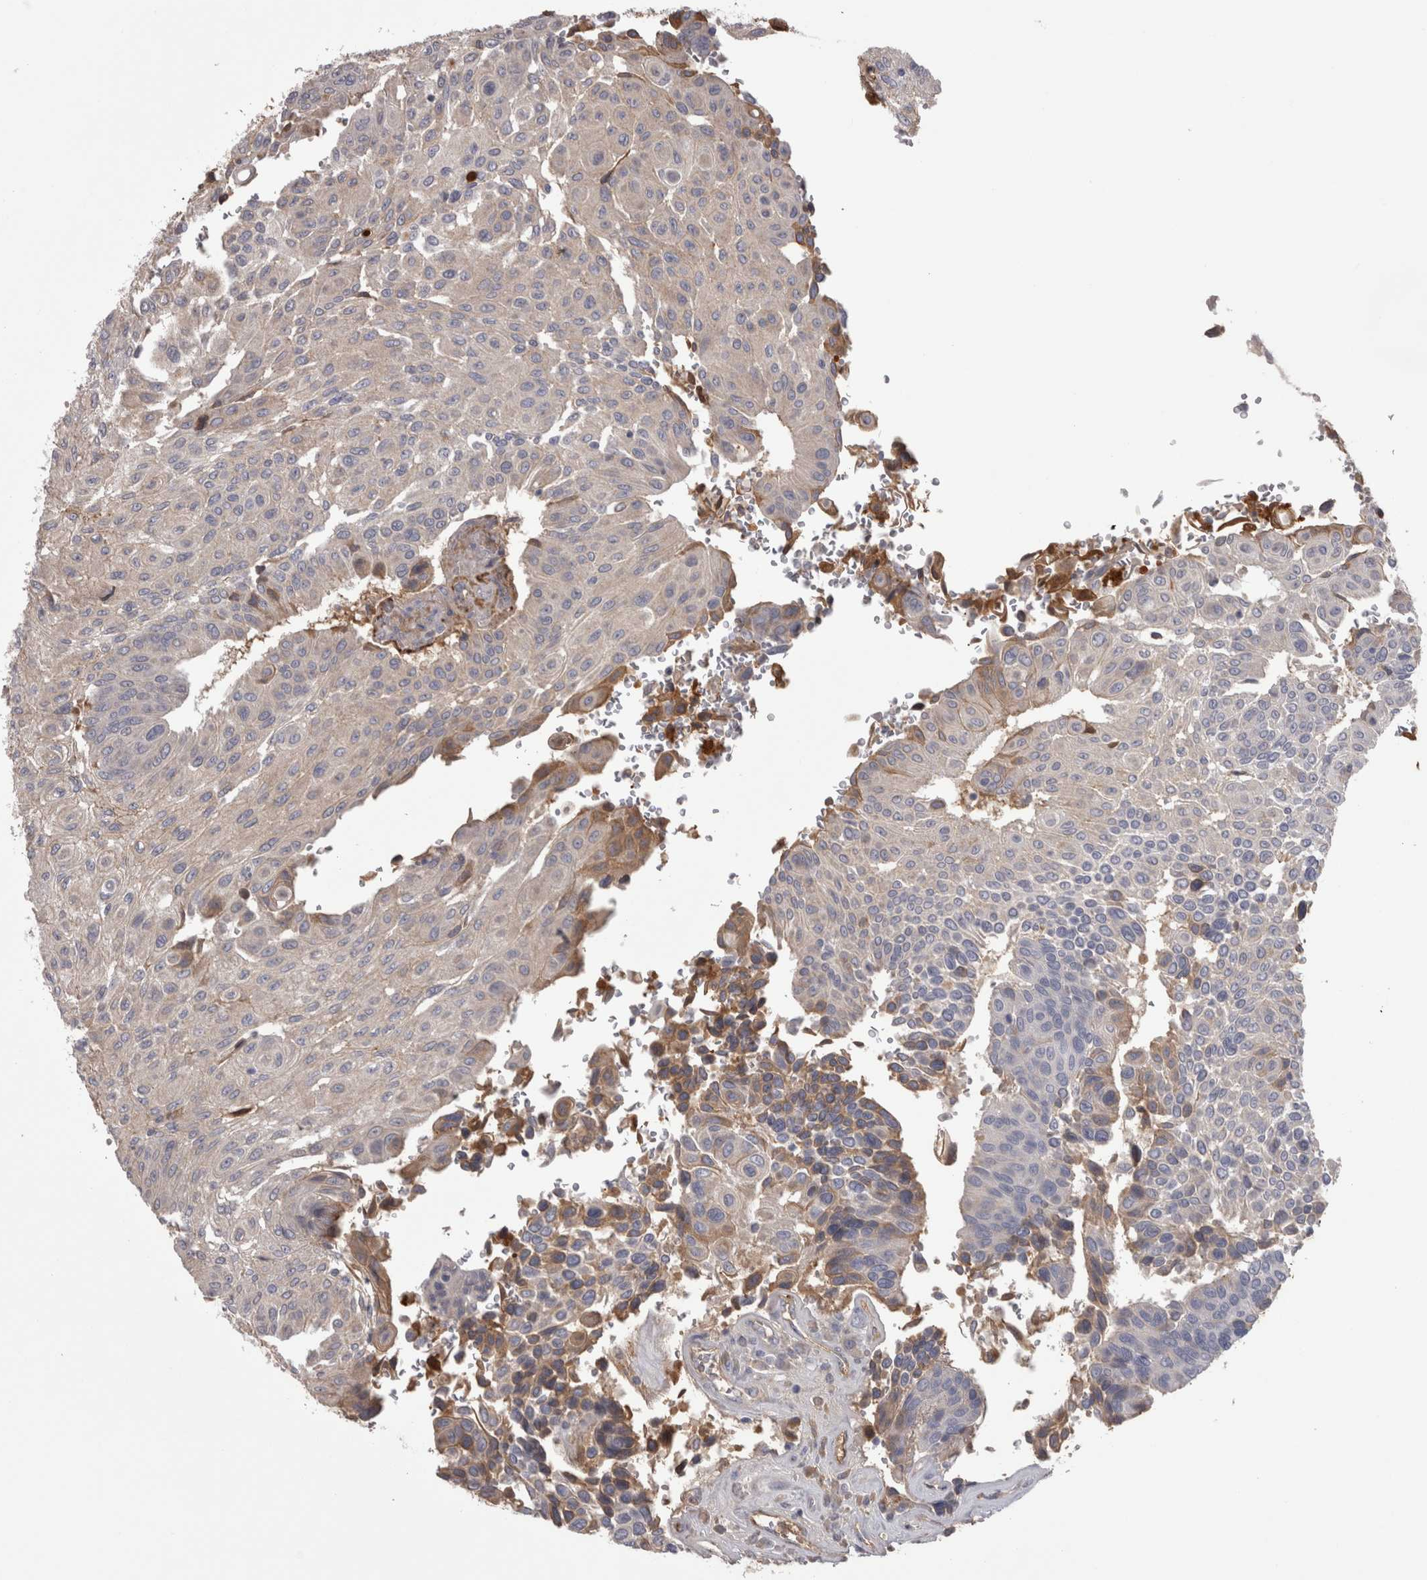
{"staining": {"intensity": "weak", "quantity": "<25%", "location": "cytoplasmic/membranous"}, "tissue": "urothelial cancer", "cell_type": "Tumor cells", "image_type": "cancer", "snomed": [{"axis": "morphology", "description": "Urothelial carcinoma, High grade"}, {"axis": "topography", "description": "Urinary bladder"}], "caption": "Urothelial cancer was stained to show a protein in brown. There is no significant expression in tumor cells.", "gene": "SAA4", "patient": {"sex": "male", "age": 66}}